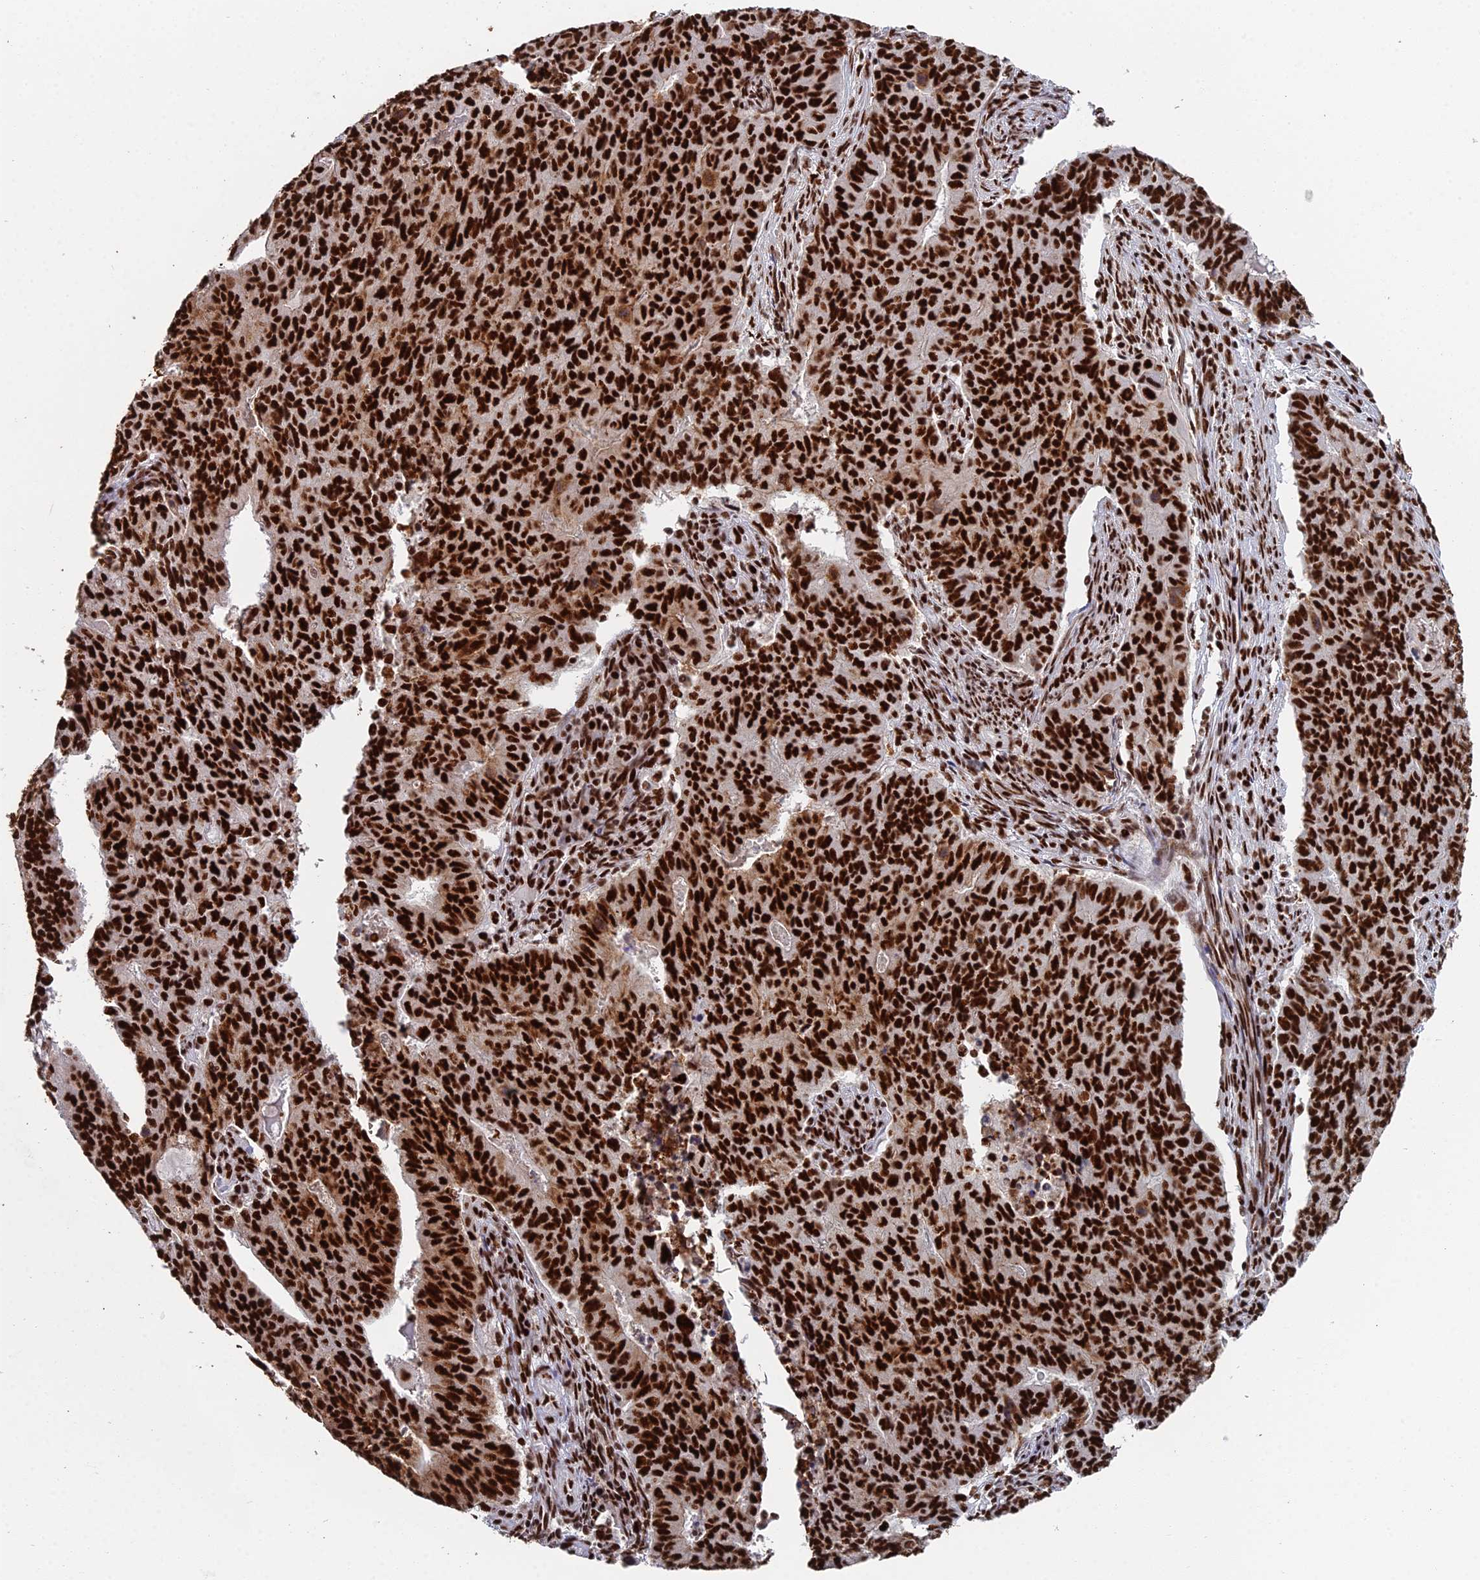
{"staining": {"intensity": "strong", "quantity": ">75%", "location": "cytoplasmic/membranous,nuclear"}, "tissue": "endometrial cancer", "cell_type": "Tumor cells", "image_type": "cancer", "snomed": [{"axis": "morphology", "description": "Adenocarcinoma, NOS"}, {"axis": "topography", "description": "Endometrium"}], "caption": "Endometrial adenocarcinoma stained for a protein (brown) reveals strong cytoplasmic/membranous and nuclear positive positivity in about >75% of tumor cells.", "gene": "SF3B3", "patient": {"sex": "female", "age": 59}}